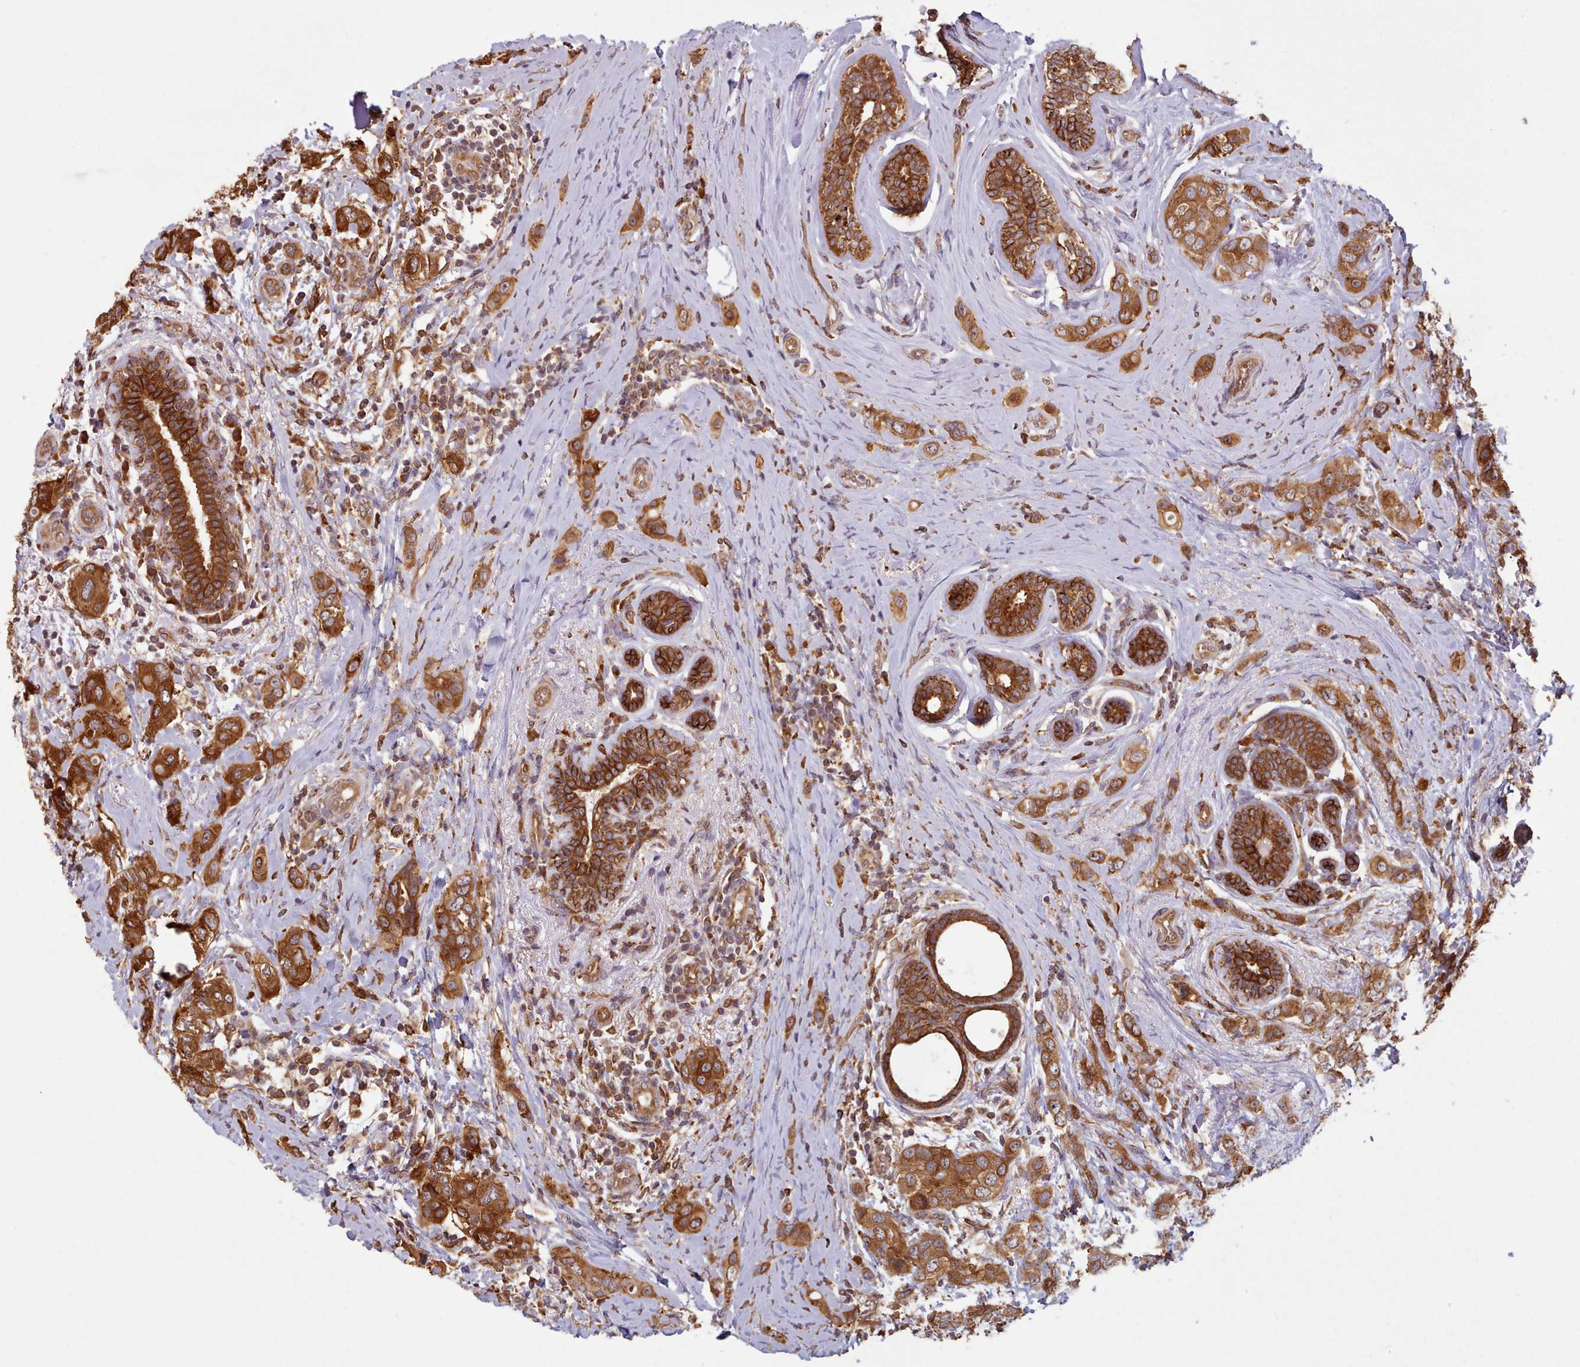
{"staining": {"intensity": "strong", "quantity": ">75%", "location": "cytoplasmic/membranous"}, "tissue": "breast cancer", "cell_type": "Tumor cells", "image_type": "cancer", "snomed": [{"axis": "morphology", "description": "Lobular carcinoma"}, {"axis": "topography", "description": "Breast"}], "caption": "Breast lobular carcinoma stained with DAB (3,3'-diaminobenzidine) IHC exhibits high levels of strong cytoplasmic/membranous staining in approximately >75% of tumor cells. (DAB (3,3'-diaminobenzidine) IHC with brightfield microscopy, high magnification).", "gene": "CRYBG1", "patient": {"sex": "female", "age": 51}}